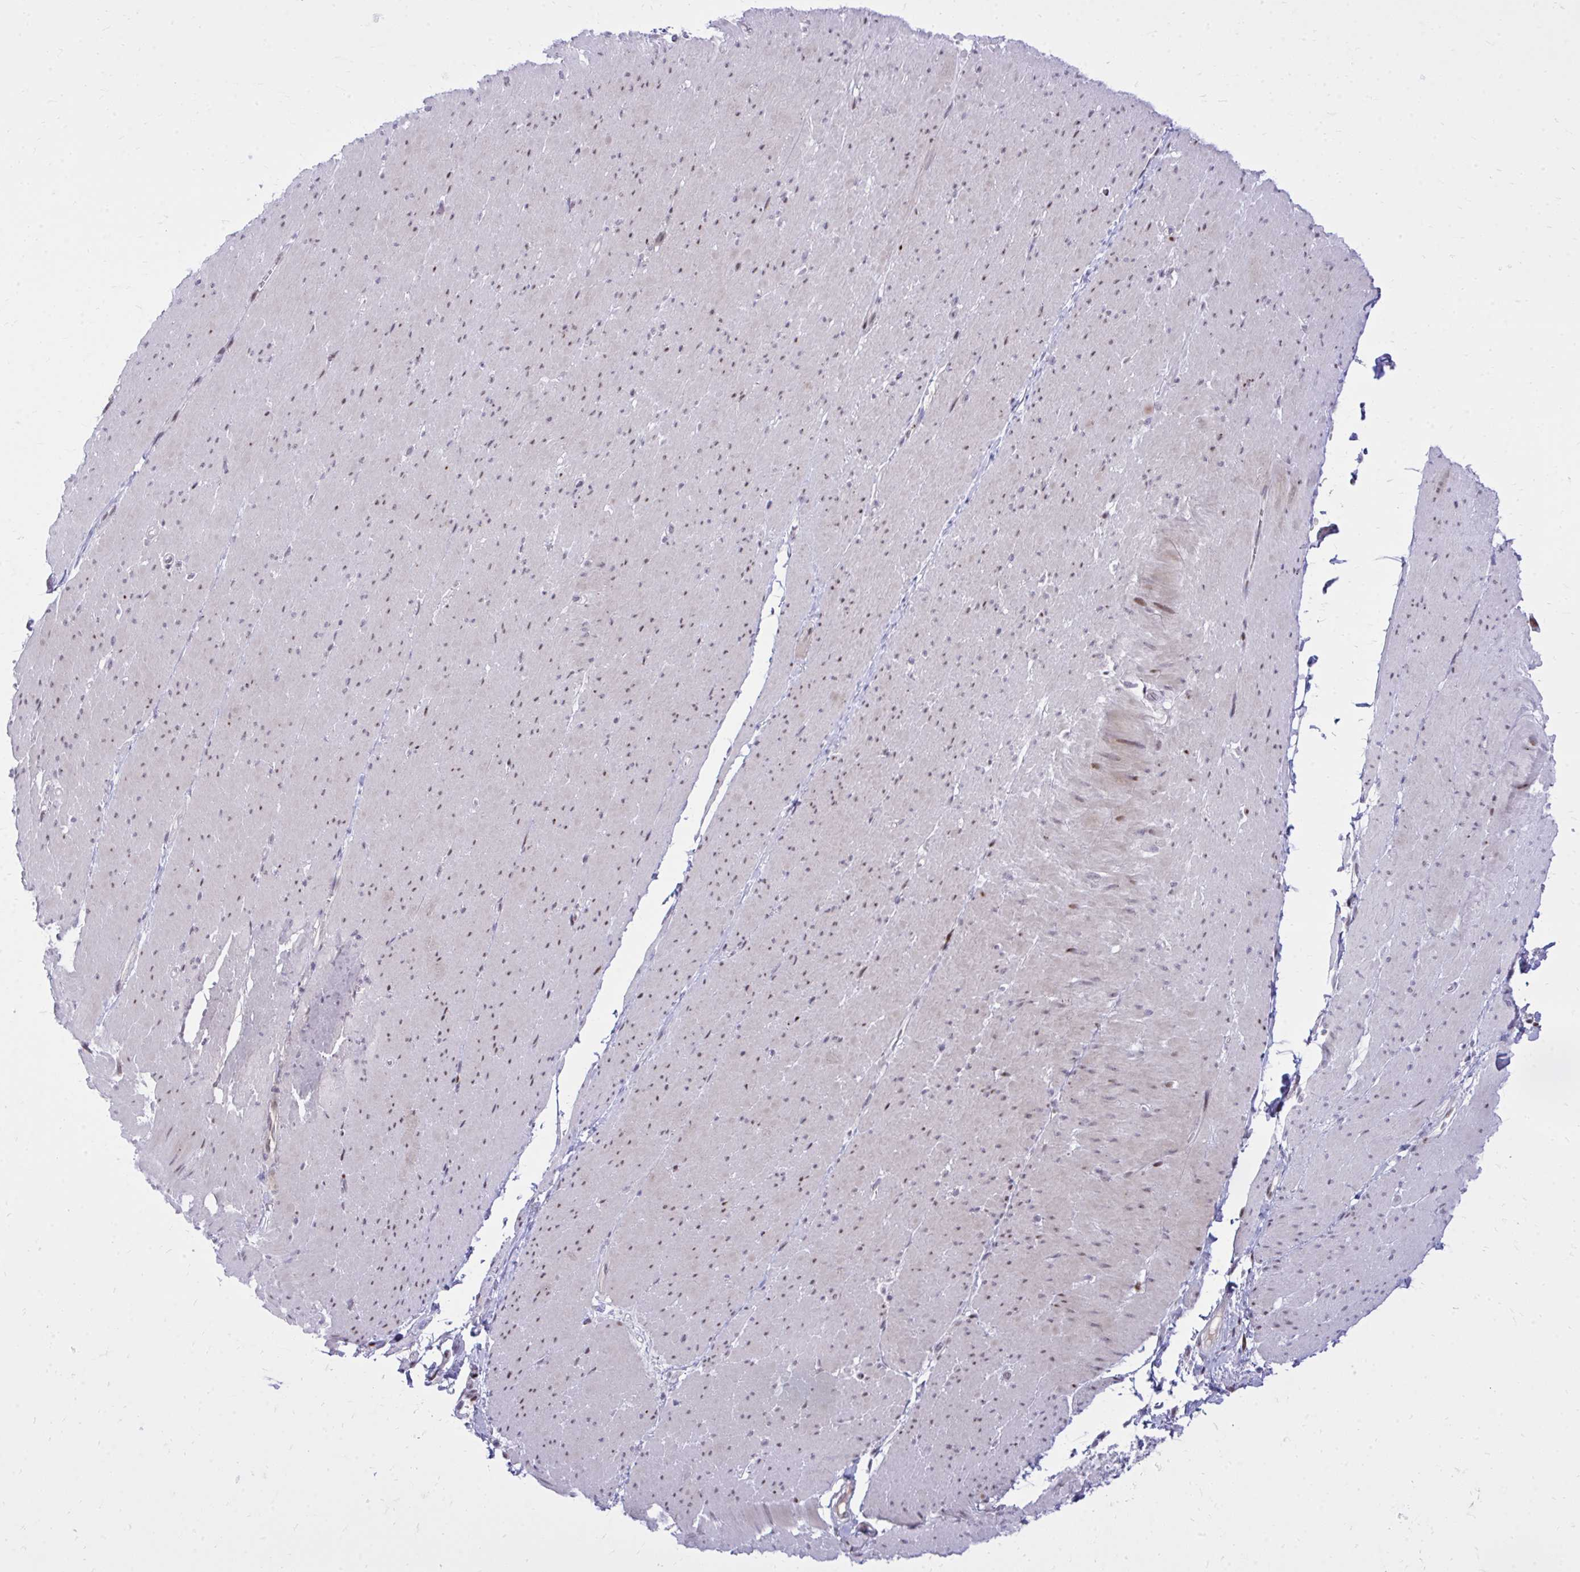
{"staining": {"intensity": "moderate", "quantity": "<25%", "location": "nuclear"}, "tissue": "smooth muscle", "cell_type": "Smooth muscle cells", "image_type": "normal", "snomed": [{"axis": "morphology", "description": "Normal tissue, NOS"}, {"axis": "topography", "description": "Smooth muscle"}, {"axis": "topography", "description": "Rectum"}], "caption": "Smooth muscle cells exhibit moderate nuclear positivity in approximately <25% of cells in benign smooth muscle. (Stains: DAB in brown, nuclei in blue, Microscopy: brightfield microscopy at high magnification).", "gene": "C14orf39", "patient": {"sex": "male", "age": 53}}